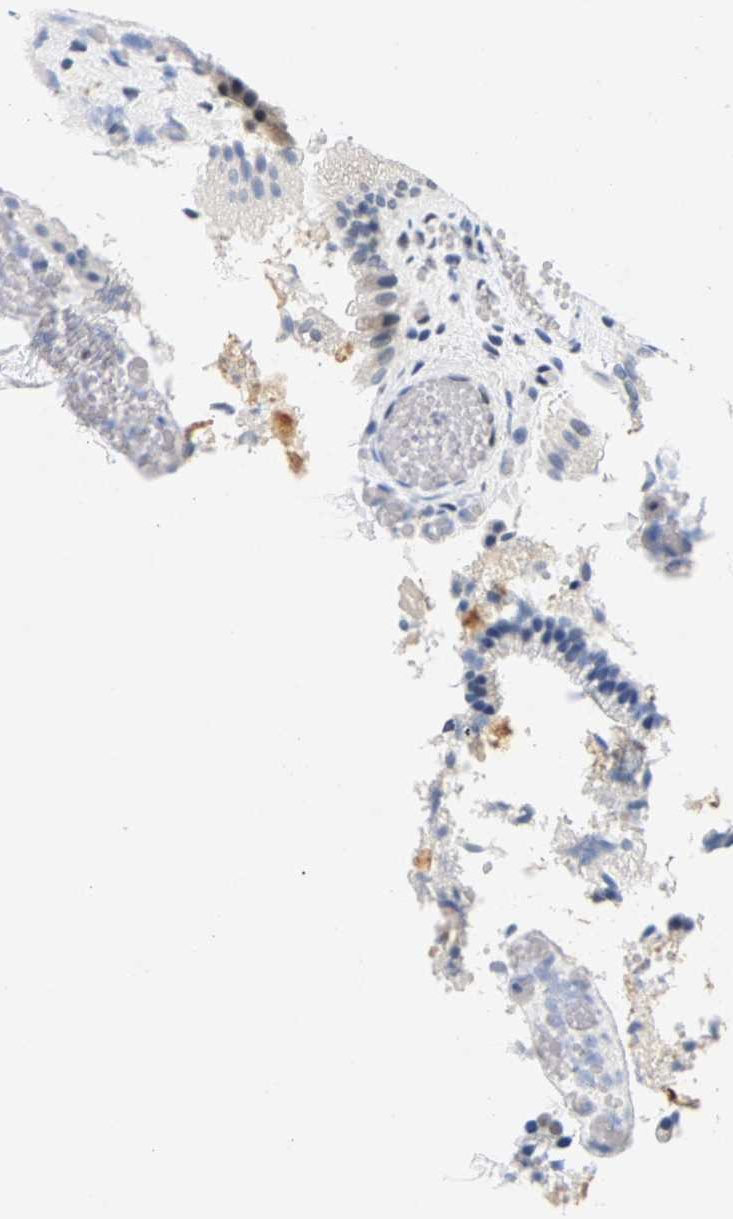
{"staining": {"intensity": "negative", "quantity": "none", "location": "none"}, "tissue": "gallbladder", "cell_type": "Glandular cells", "image_type": "normal", "snomed": [{"axis": "morphology", "description": "Normal tissue, NOS"}, {"axis": "topography", "description": "Gallbladder"}], "caption": "Photomicrograph shows no significant protein positivity in glandular cells of benign gallbladder. (DAB (3,3'-diaminobenzidine) IHC with hematoxylin counter stain).", "gene": "ATF2", "patient": {"sex": "male", "age": 49}}